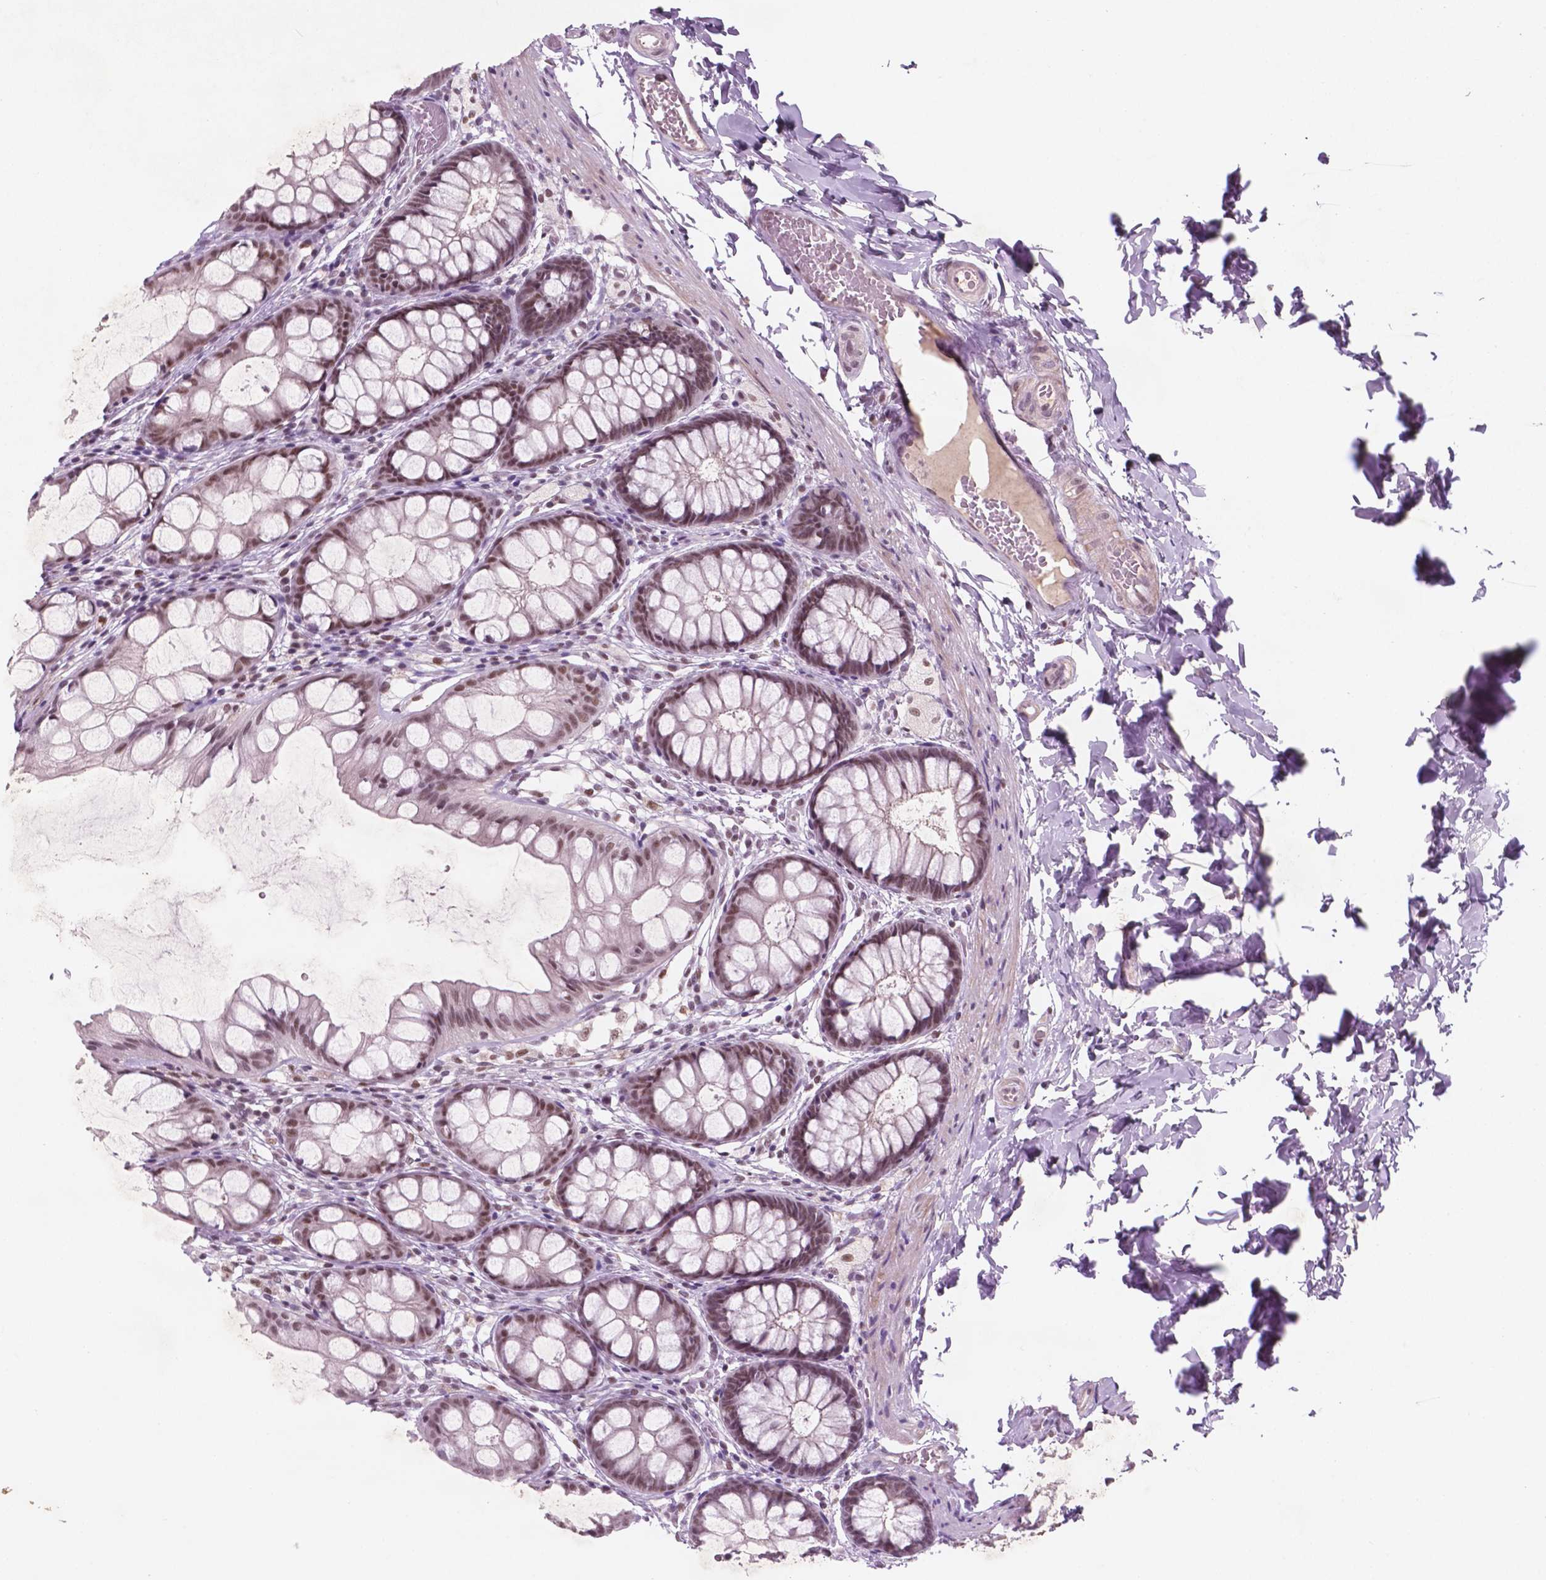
{"staining": {"intensity": "moderate", "quantity": ">75%", "location": "nuclear"}, "tissue": "colon", "cell_type": "Endothelial cells", "image_type": "normal", "snomed": [{"axis": "morphology", "description": "Normal tissue, NOS"}, {"axis": "topography", "description": "Colon"}], "caption": "This micrograph demonstrates IHC staining of unremarkable human colon, with medium moderate nuclear staining in approximately >75% of endothelial cells.", "gene": "CTR9", "patient": {"sex": "male", "age": 47}}